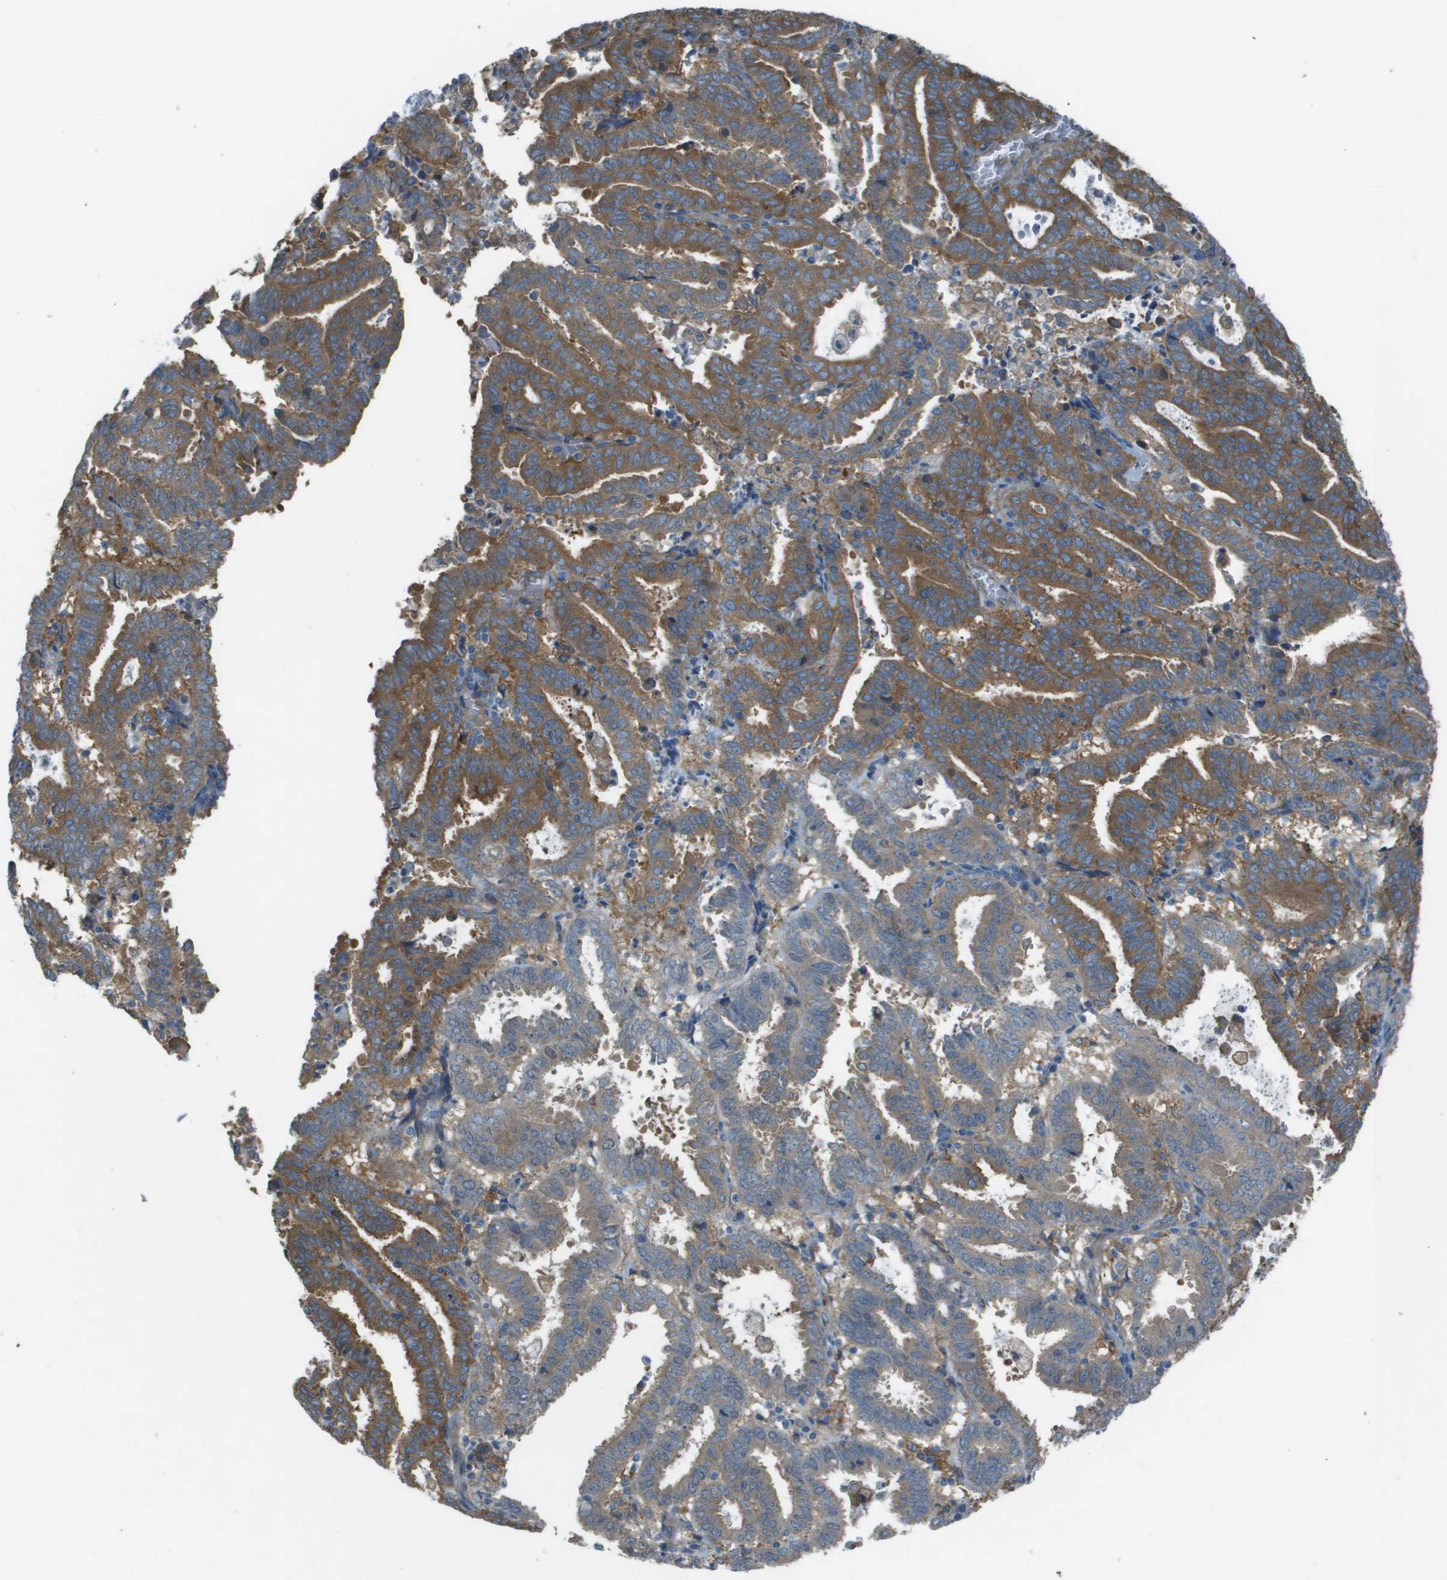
{"staining": {"intensity": "strong", "quantity": ">75%", "location": "cytoplasmic/membranous"}, "tissue": "endometrial cancer", "cell_type": "Tumor cells", "image_type": "cancer", "snomed": [{"axis": "morphology", "description": "Adenocarcinoma, NOS"}, {"axis": "topography", "description": "Uterus"}], "caption": "This photomicrograph displays immunohistochemistry staining of endometrial cancer, with high strong cytoplasmic/membranous positivity in approximately >75% of tumor cells.", "gene": "CORO1B", "patient": {"sex": "female", "age": 83}}